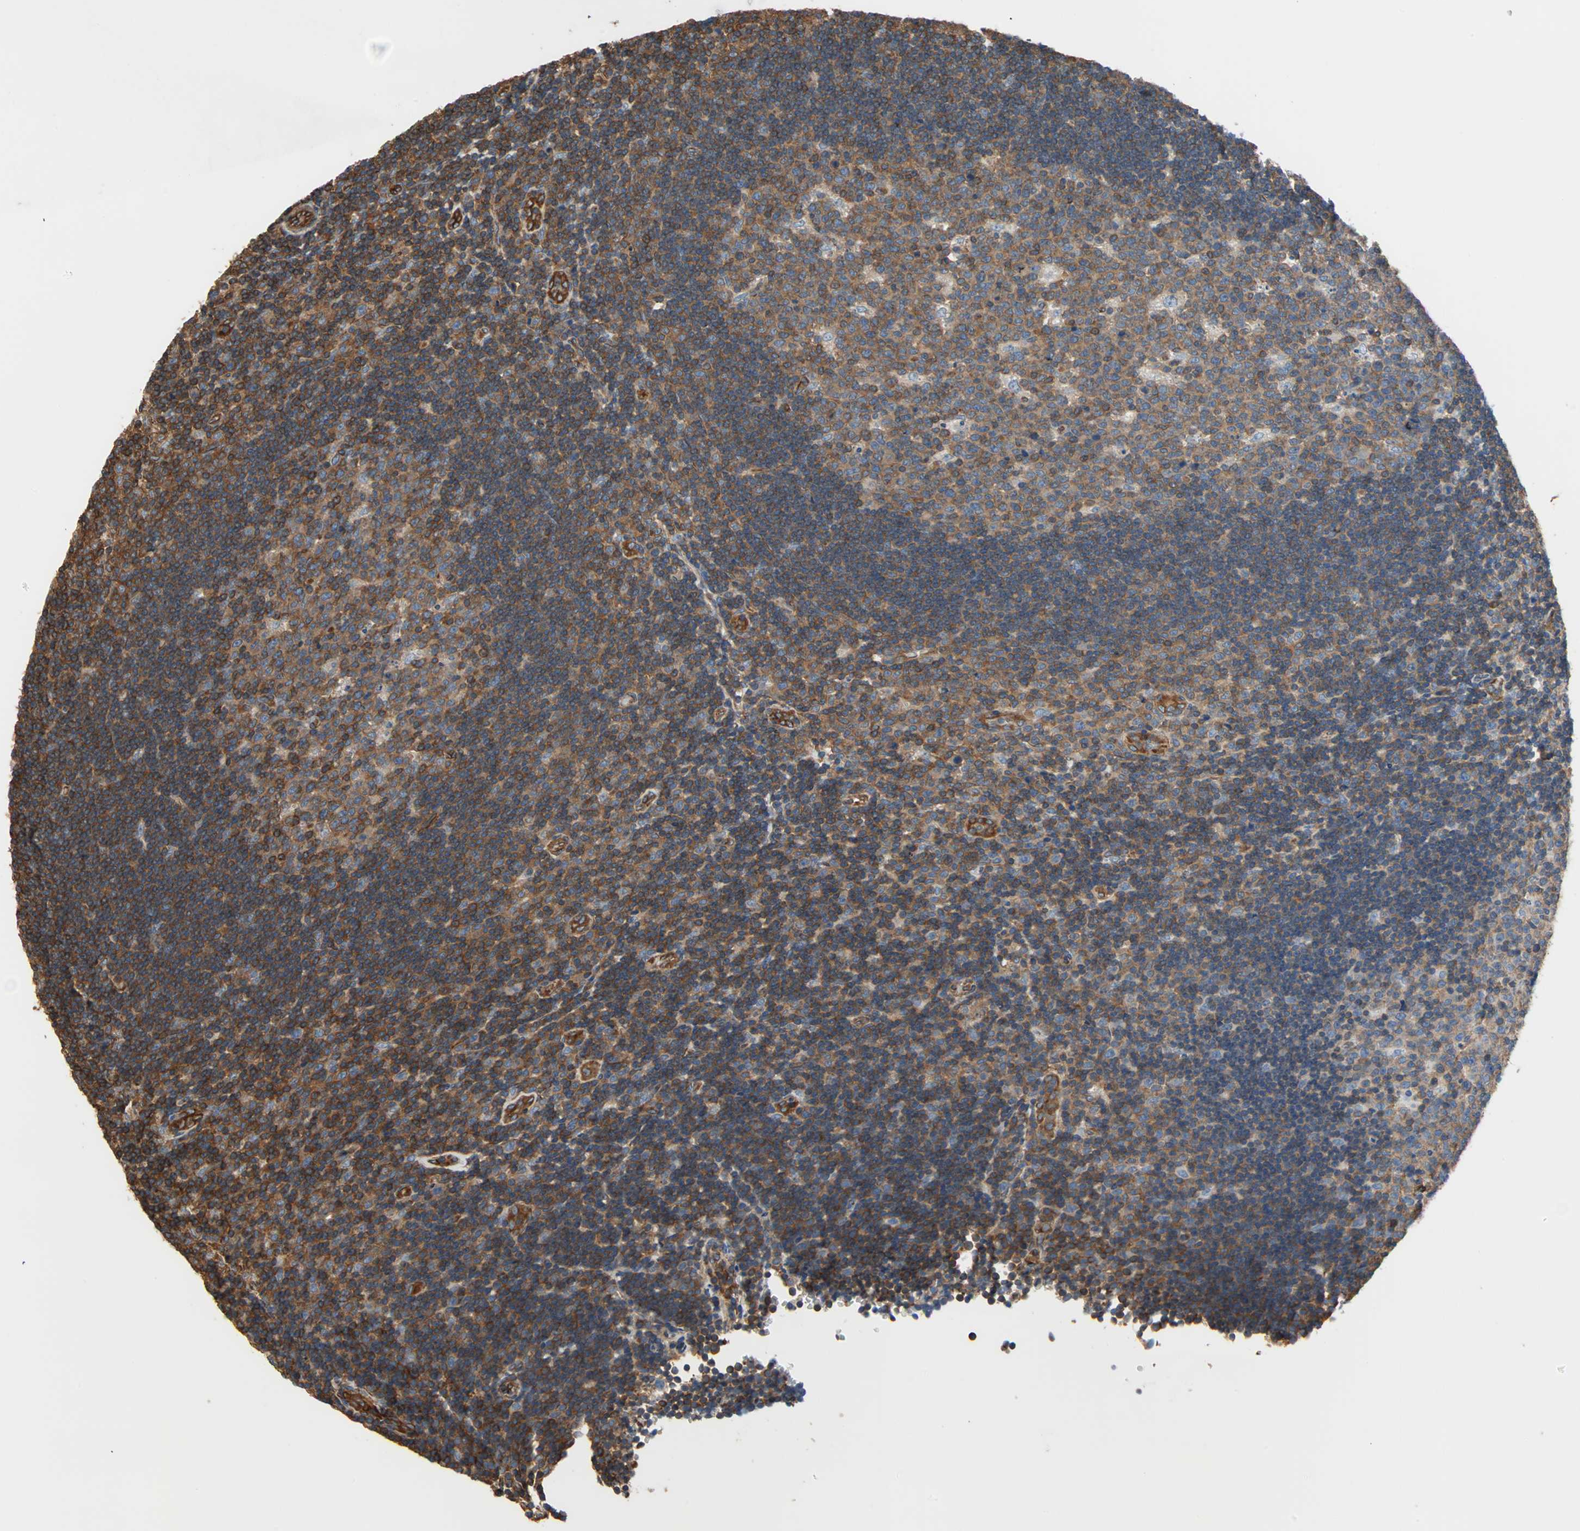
{"staining": {"intensity": "weak", "quantity": ">75%", "location": "cytoplasmic/membranous"}, "tissue": "lymph node", "cell_type": "Germinal center cells", "image_type": "normal", "snomed": [{"axis": "morphology", "description": "Normal tissue, NOS"}, {"axis": "topography", "description": "Lymph node"}, {"axis": "topography", "description": "Salivary gland"}], "caption": "Immunohistochemical staining of normal lymph node demonstrates weak cytoplasmic/membranous protein staining in approximately >75% of germinal center cells.", "gene": "GALNT10", "patient": {"sex": "male", "age": 8}}